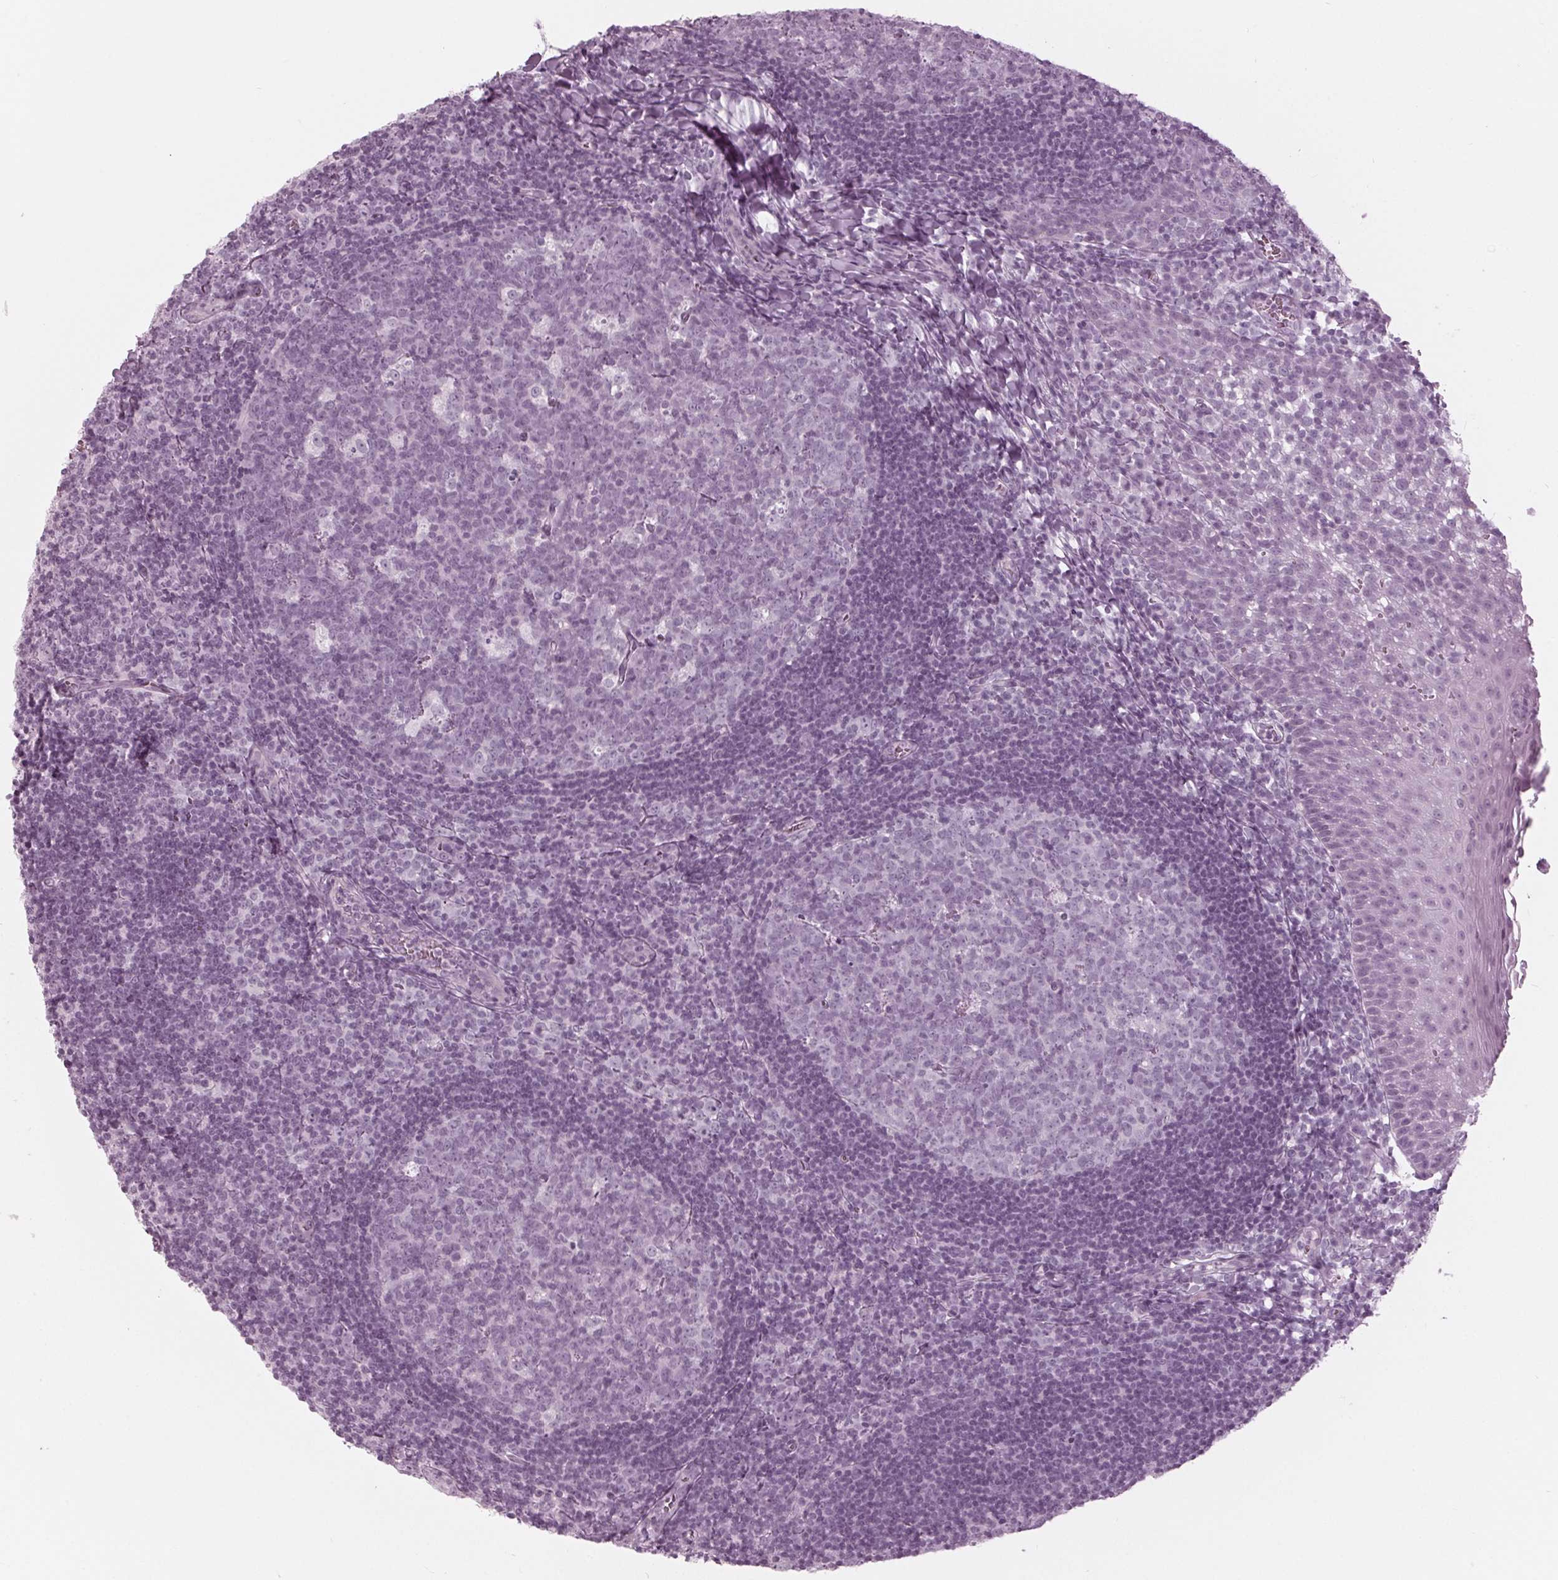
{"staining": {"intensity": "negative", "quantity": "none", "location": "none"}, "tissue": "lymph node", "cell_type": "Germinal center cells", "image_type": "normal", "snomed": [{"axis": "morphology", "description": "Normal tissue, NOS"}, {"axis": "topography", "description": "Lymph node"}], "caption": "DAB immunohistochemical staining of normal lymph node demonstrates no significant staining in germinal center cells.", "gene": "KRT28", "patient": {"sex": "female", "age": 21}}